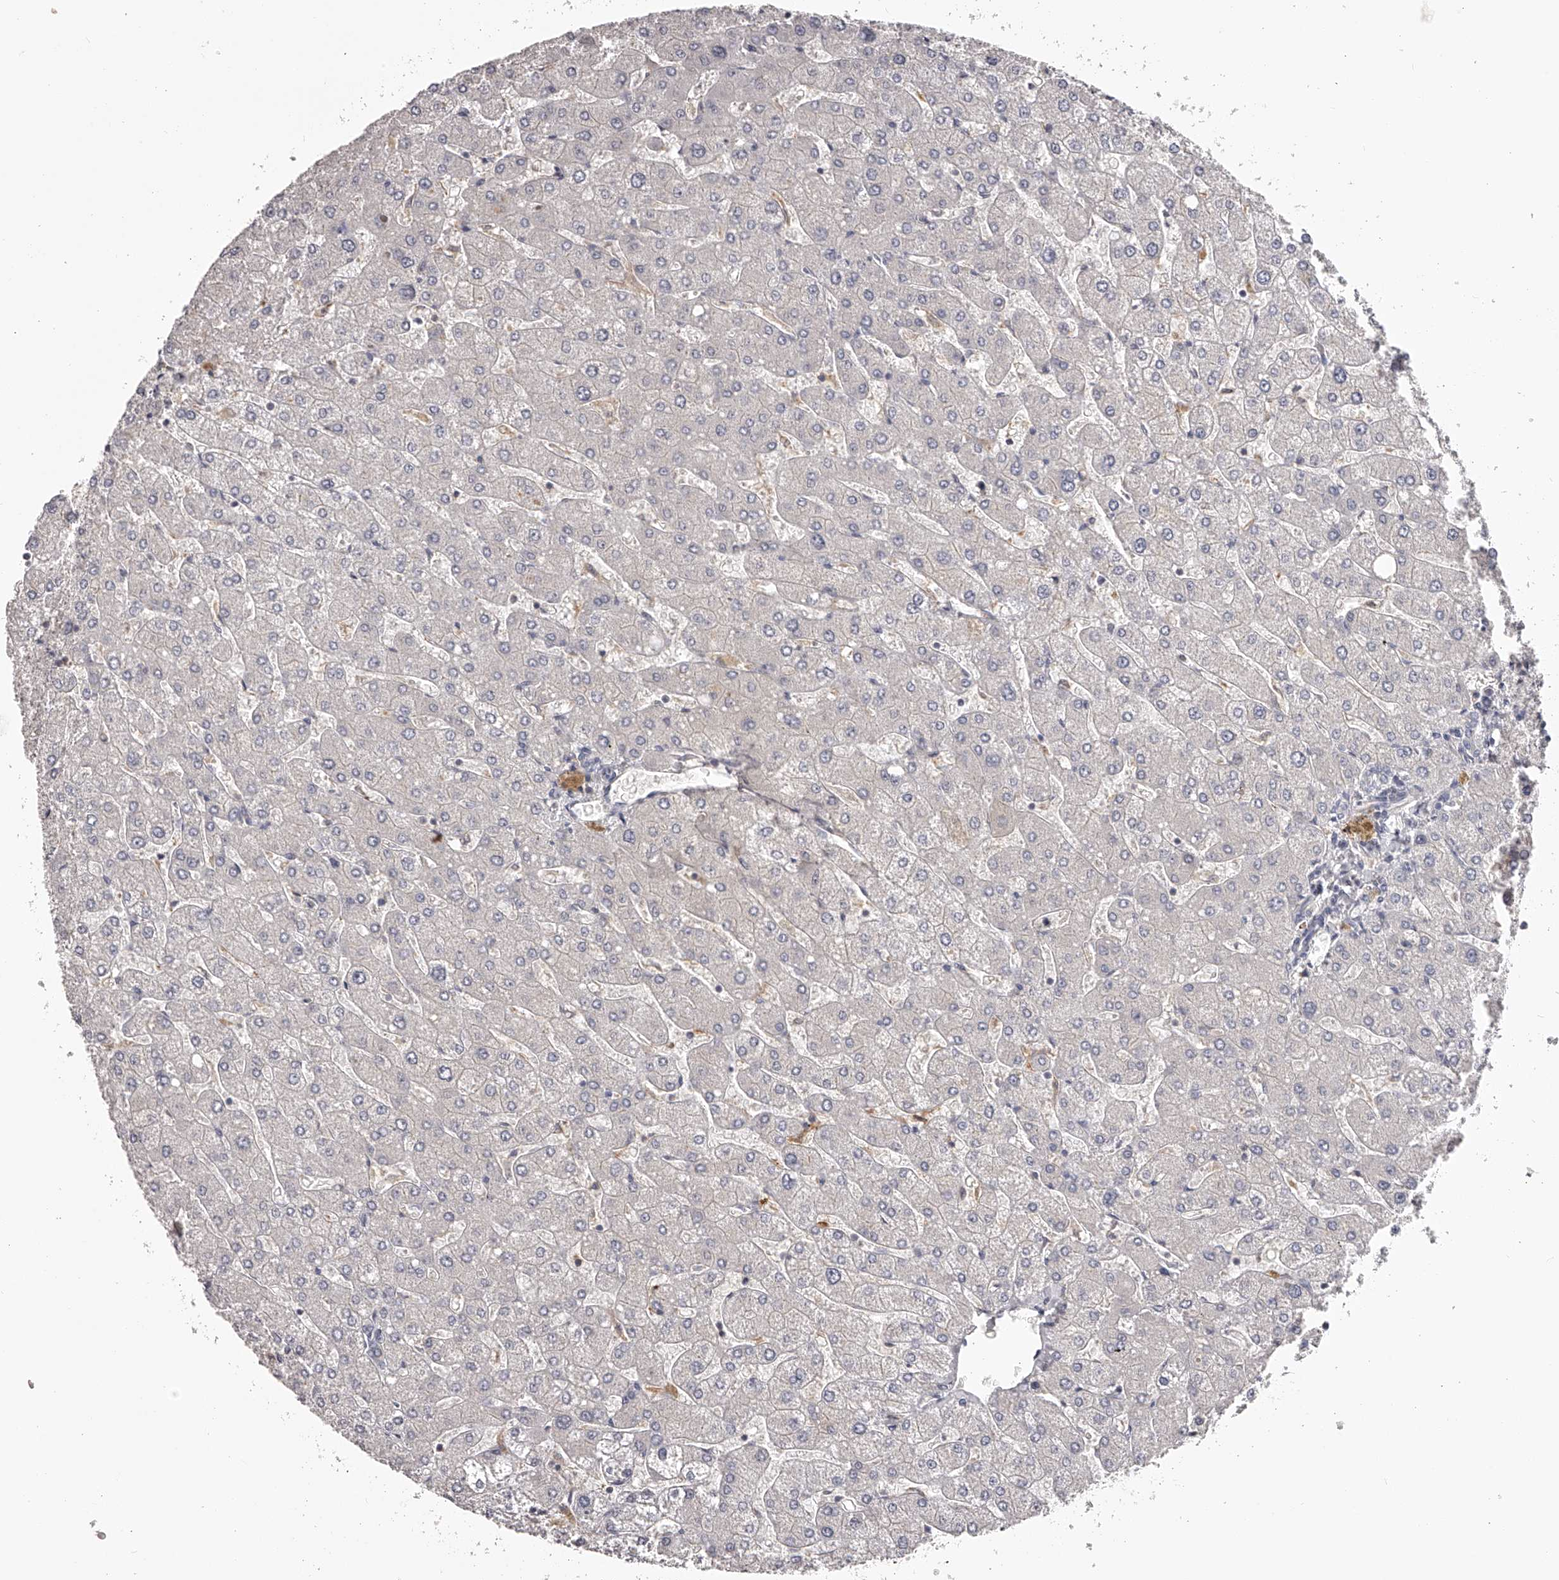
{"staining": {"intensity": "negative", "quantity": "none", "location": "none"}, "tissue": "liver", "cell_type": "Cholangiocytes", "image_type": "normal", "snomed": [{"axis": "morphology", "description": "Normal tissue, NOS"}, {"axis": "topography", "description": "Liver"}], "caption": "Immunohistochemical staining of normal human liver displays no significant positivity in cholangiocytes.", "gene": "TNN", "patient": {"sex": "male", "age": 55}}